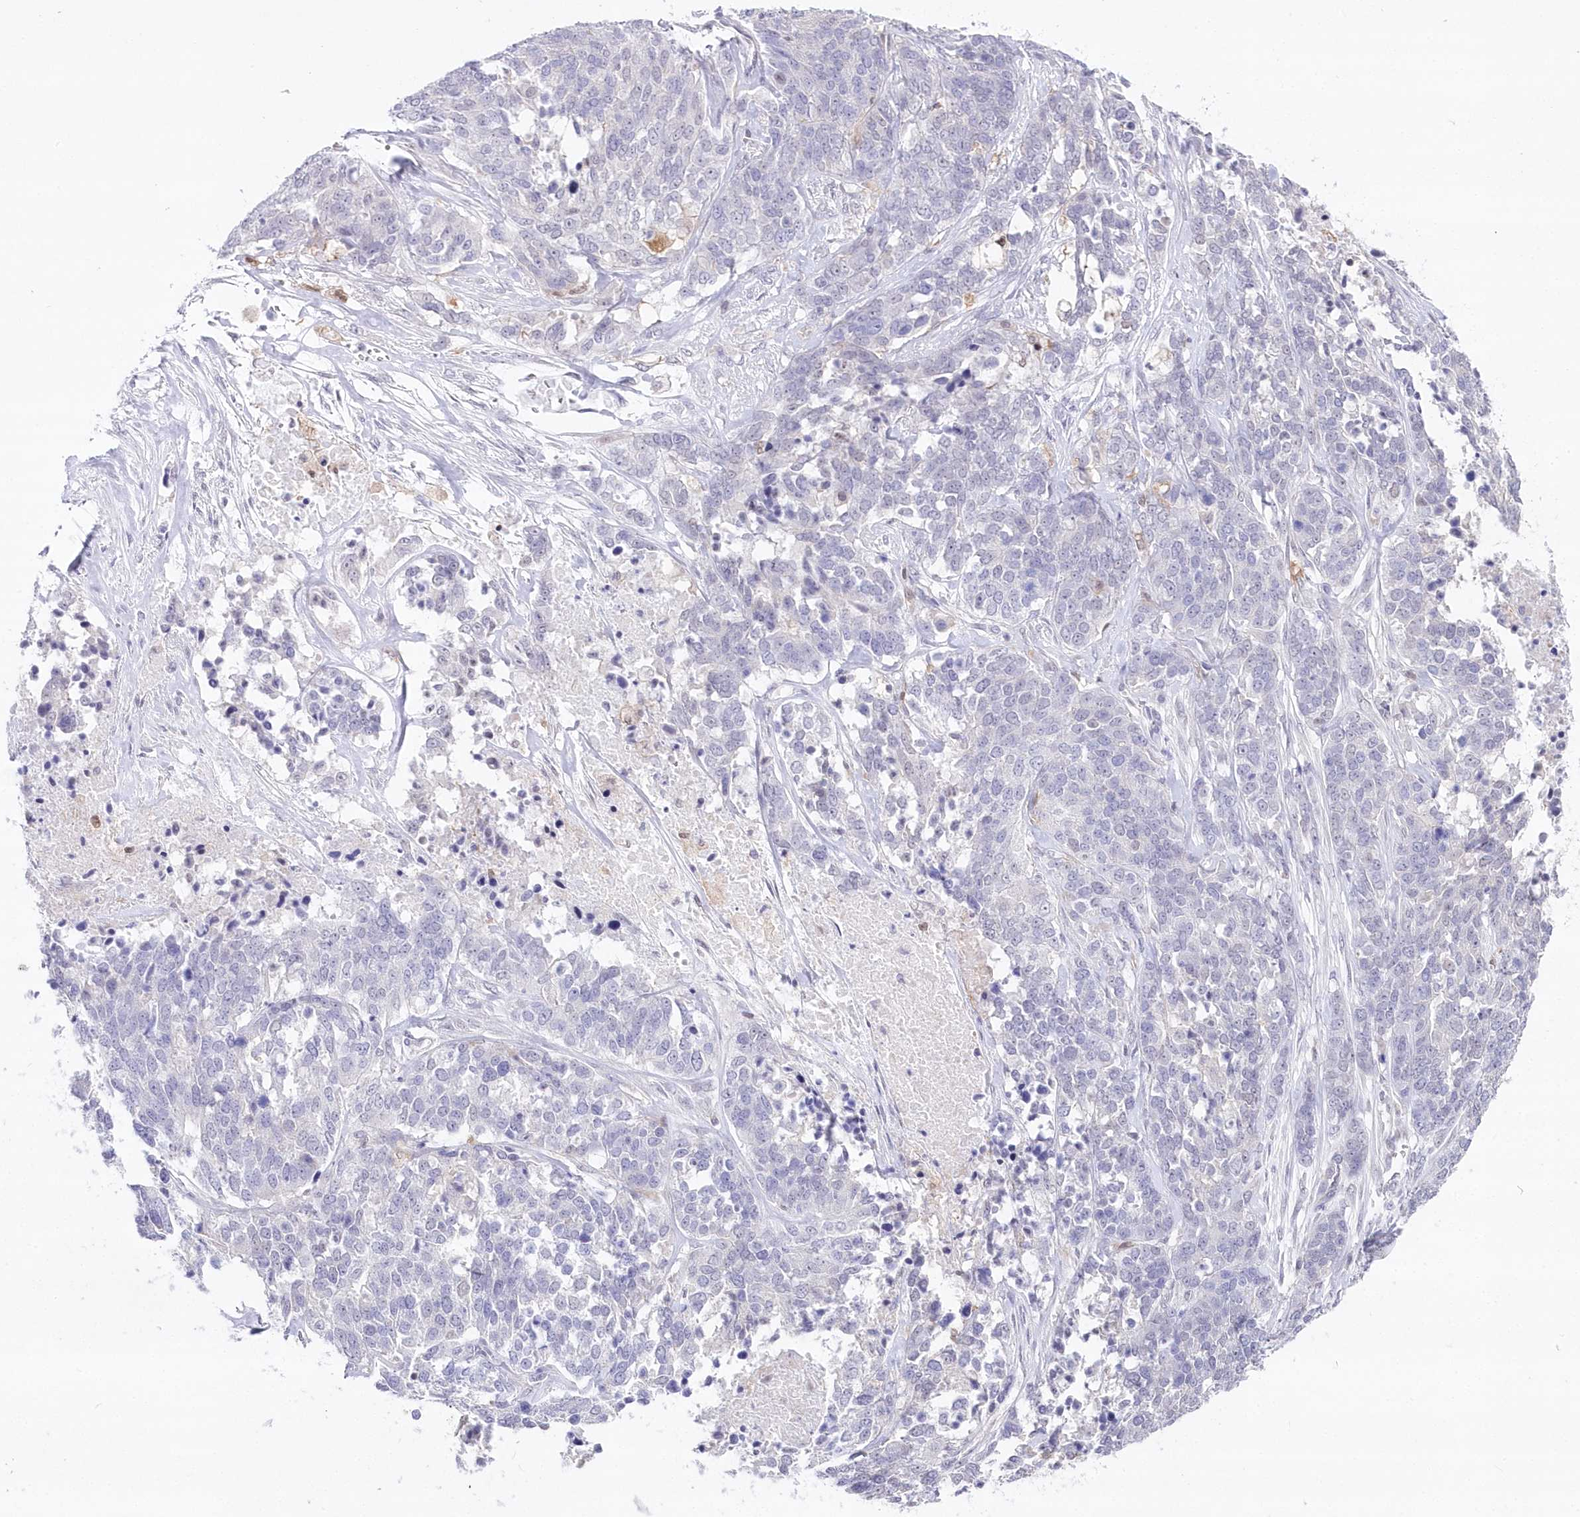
{"staining": {"intensity": "negative", "quantity": "none", "location": "none"}, "tissue": "ovarian cancer", "cell_type": "Tumor cells", "image_type": "cancer", "snomed": [{"axis": "morphology", "description": "Cystadenocarcinoma, serous, NOS"}, {"axis": "topography", "description": "Ovary"}], "caption": "There is no significant expression in tumor cells of ovarian serous cystadenocarcinoma. (Stains: DAB (3,3'-diaminobenzidine) immunohistochemistry (IHC) with hematoxylin counter stain, Microscopy: brightfield microscopy at high magnification).", "gene": "UBA6", "patient": {"sex": "female", "age": 44}}